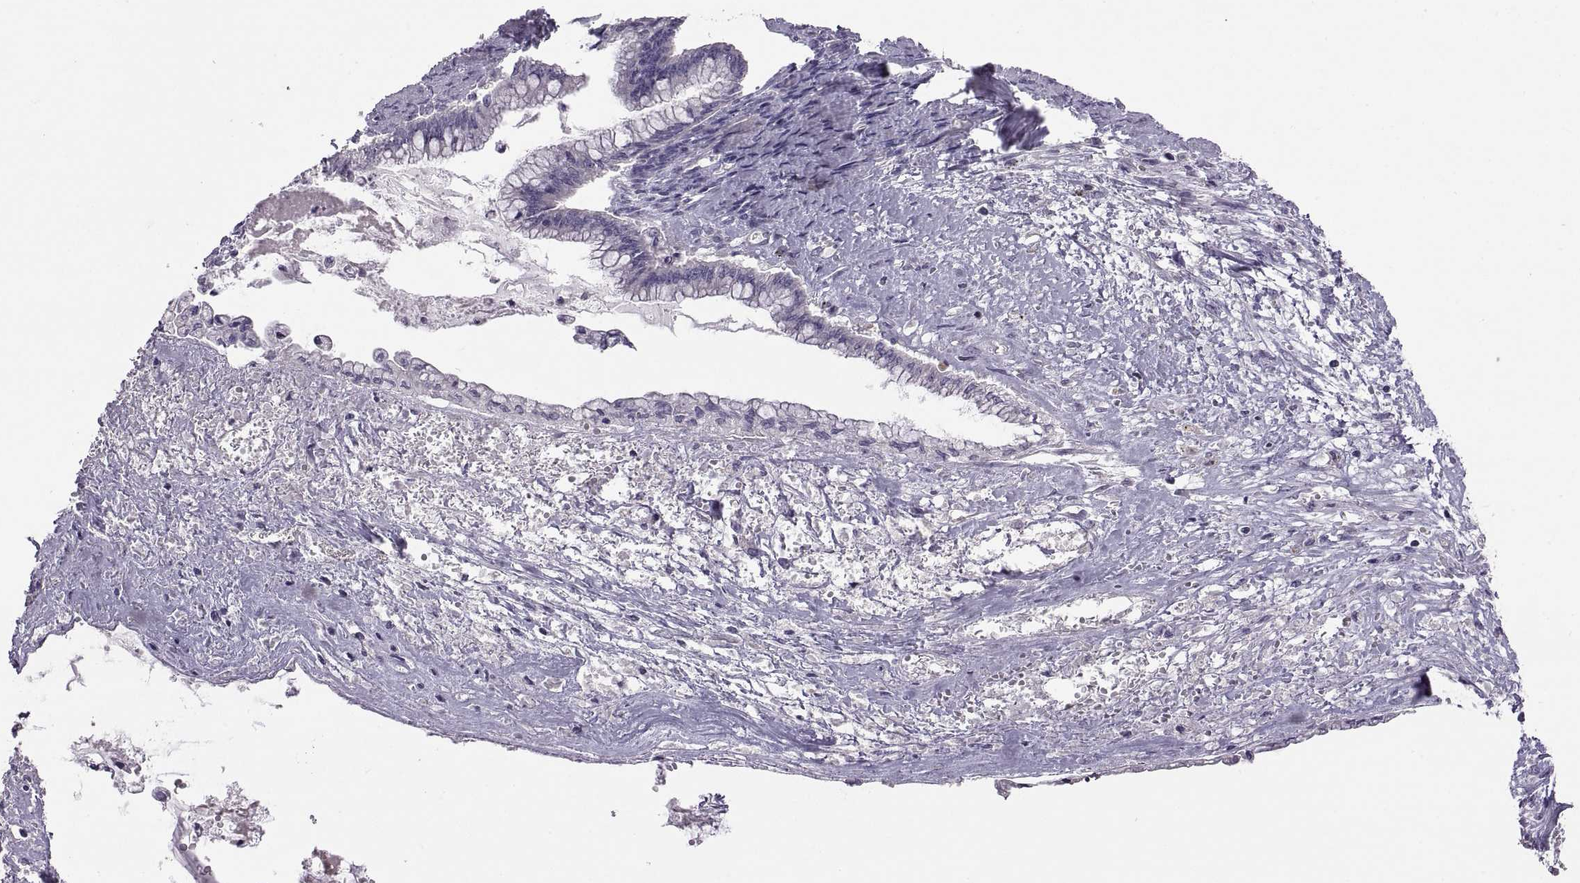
{"staining": {"intensity": "negative", "quantity": "none", "location": "none"}, "tissue": "ovarian cancer", "cell_type": "Tumor cells", "image_type": "cancer", "snomed": [{"axis": "morphology", "description": "Cystadenocarcinoma, mucinous, NOS"}, {"axis": "topography", "description": "Ovary"}], "caption": "IHC of human ovarian mucinous cystadenocarcinoma exhibits no staining in tumor cells.", "gene": "TBX19", "patient": {"sex": "female", "age": 67}}